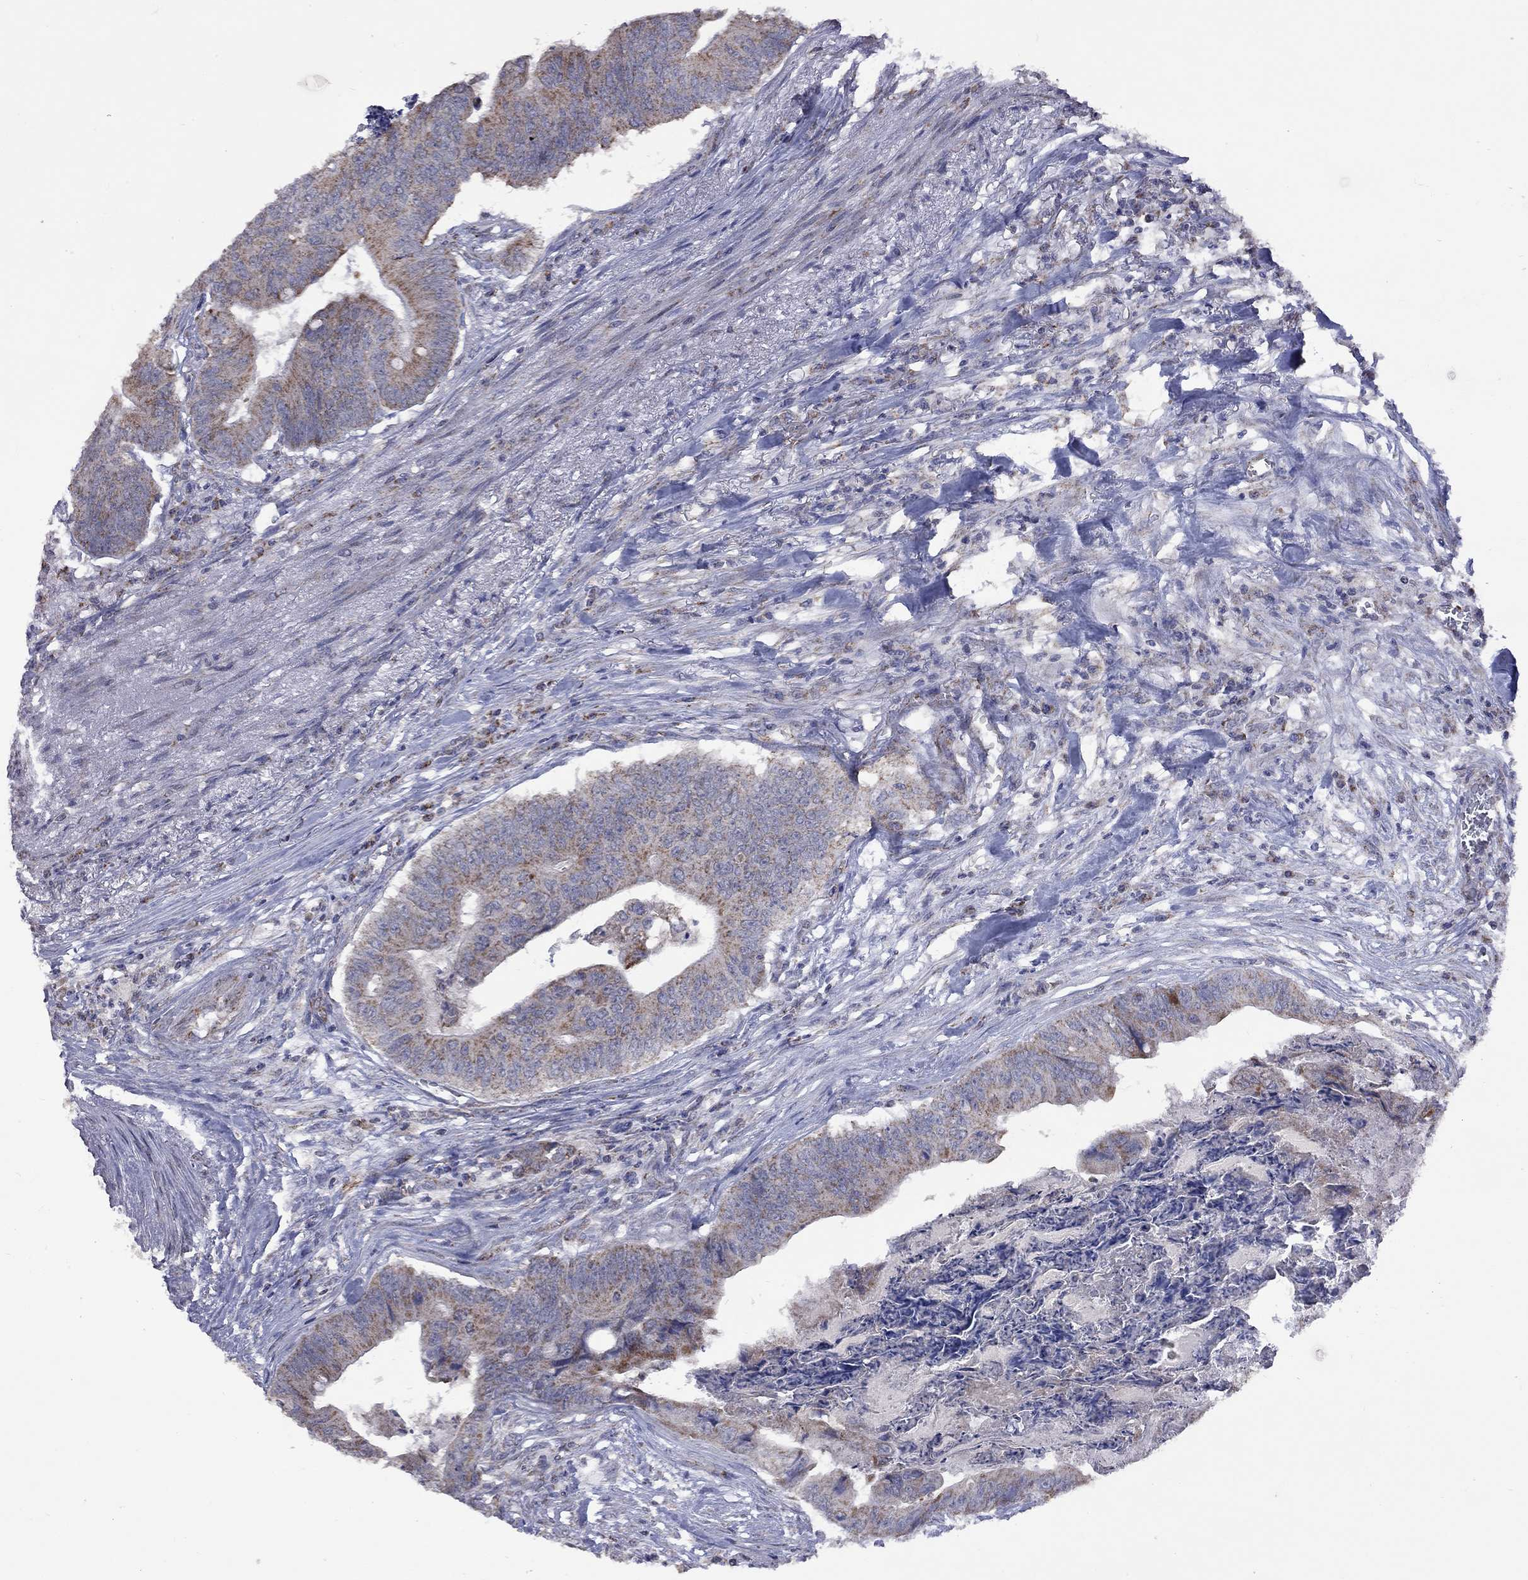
{"staining": {"intensity": "strong", "quantity": "25%-75%", "location": "cytoplasmic/membranous"}, "tissue": "colorectal cancer", "cell_type": "Tumor cells", "image_type": "cancer", "snomed": [{"axis": "morphology", "description": "Adenocarcinoma, NOS"}, {"axis": "topography", "description": "Colon"}], "caption": "Protein expression by immunohistochemistry exhibits strong cytoplasmic/membranous positivity in about 25%-75% of tumor cells in colorectal cancer (adenocarcinoma).", "gene": "NDUFB1", "patient": {"sex": "male", "age": 84}}